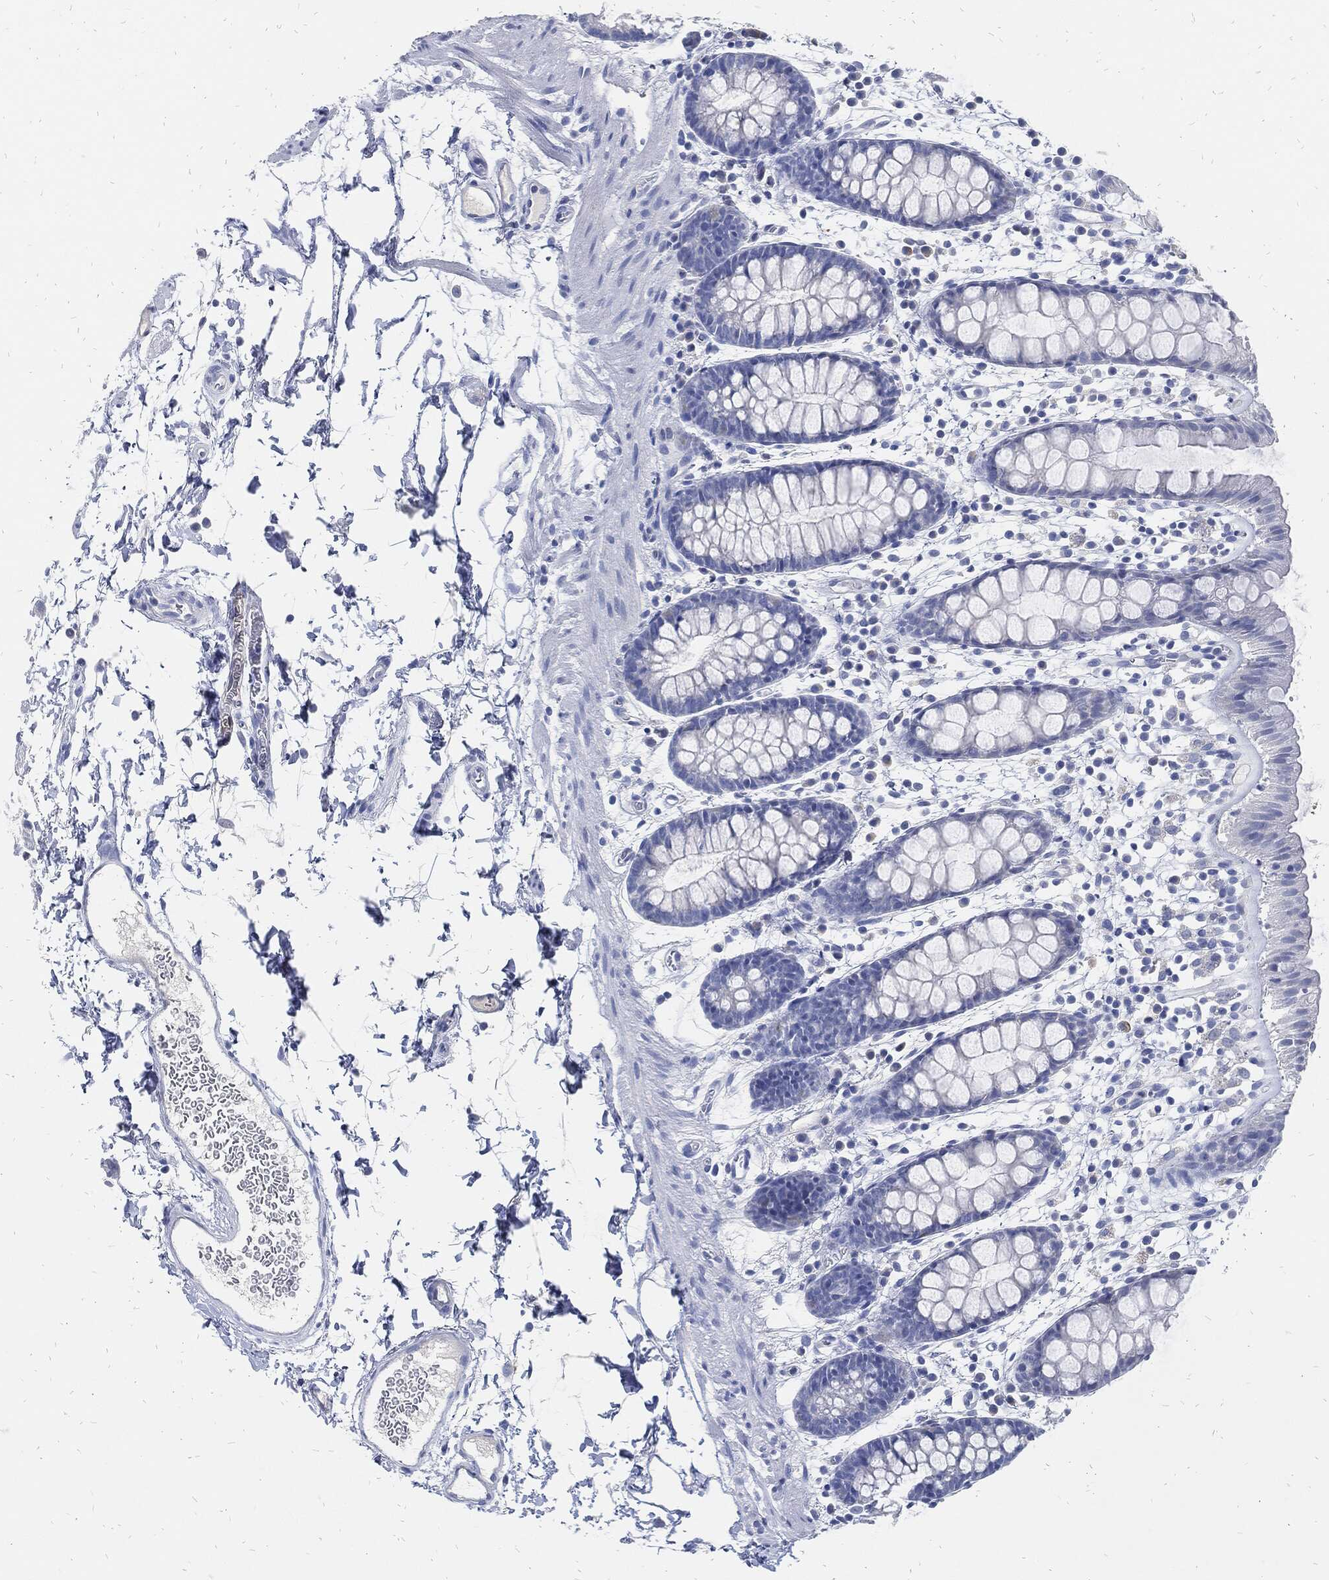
{"staining": {"intensity": "negative", "quantity": "none", "location": "none"}, "tissue": "rectum", "cell_type": "Glandular cells", "image_type": "normal", "snomed": [{"axis": "morphology", "description": "Normal tissue, NOS"}, {"axis": "topography", "description": "Rectum"}], "caption": "Immunohistochemistry (IHC) micrograph of benign rectum stained for a protein (brown), which exhibits no positivity in glandular cells.", "gene": "FABP4", "patient": {"sex": "male", "age": 57}}